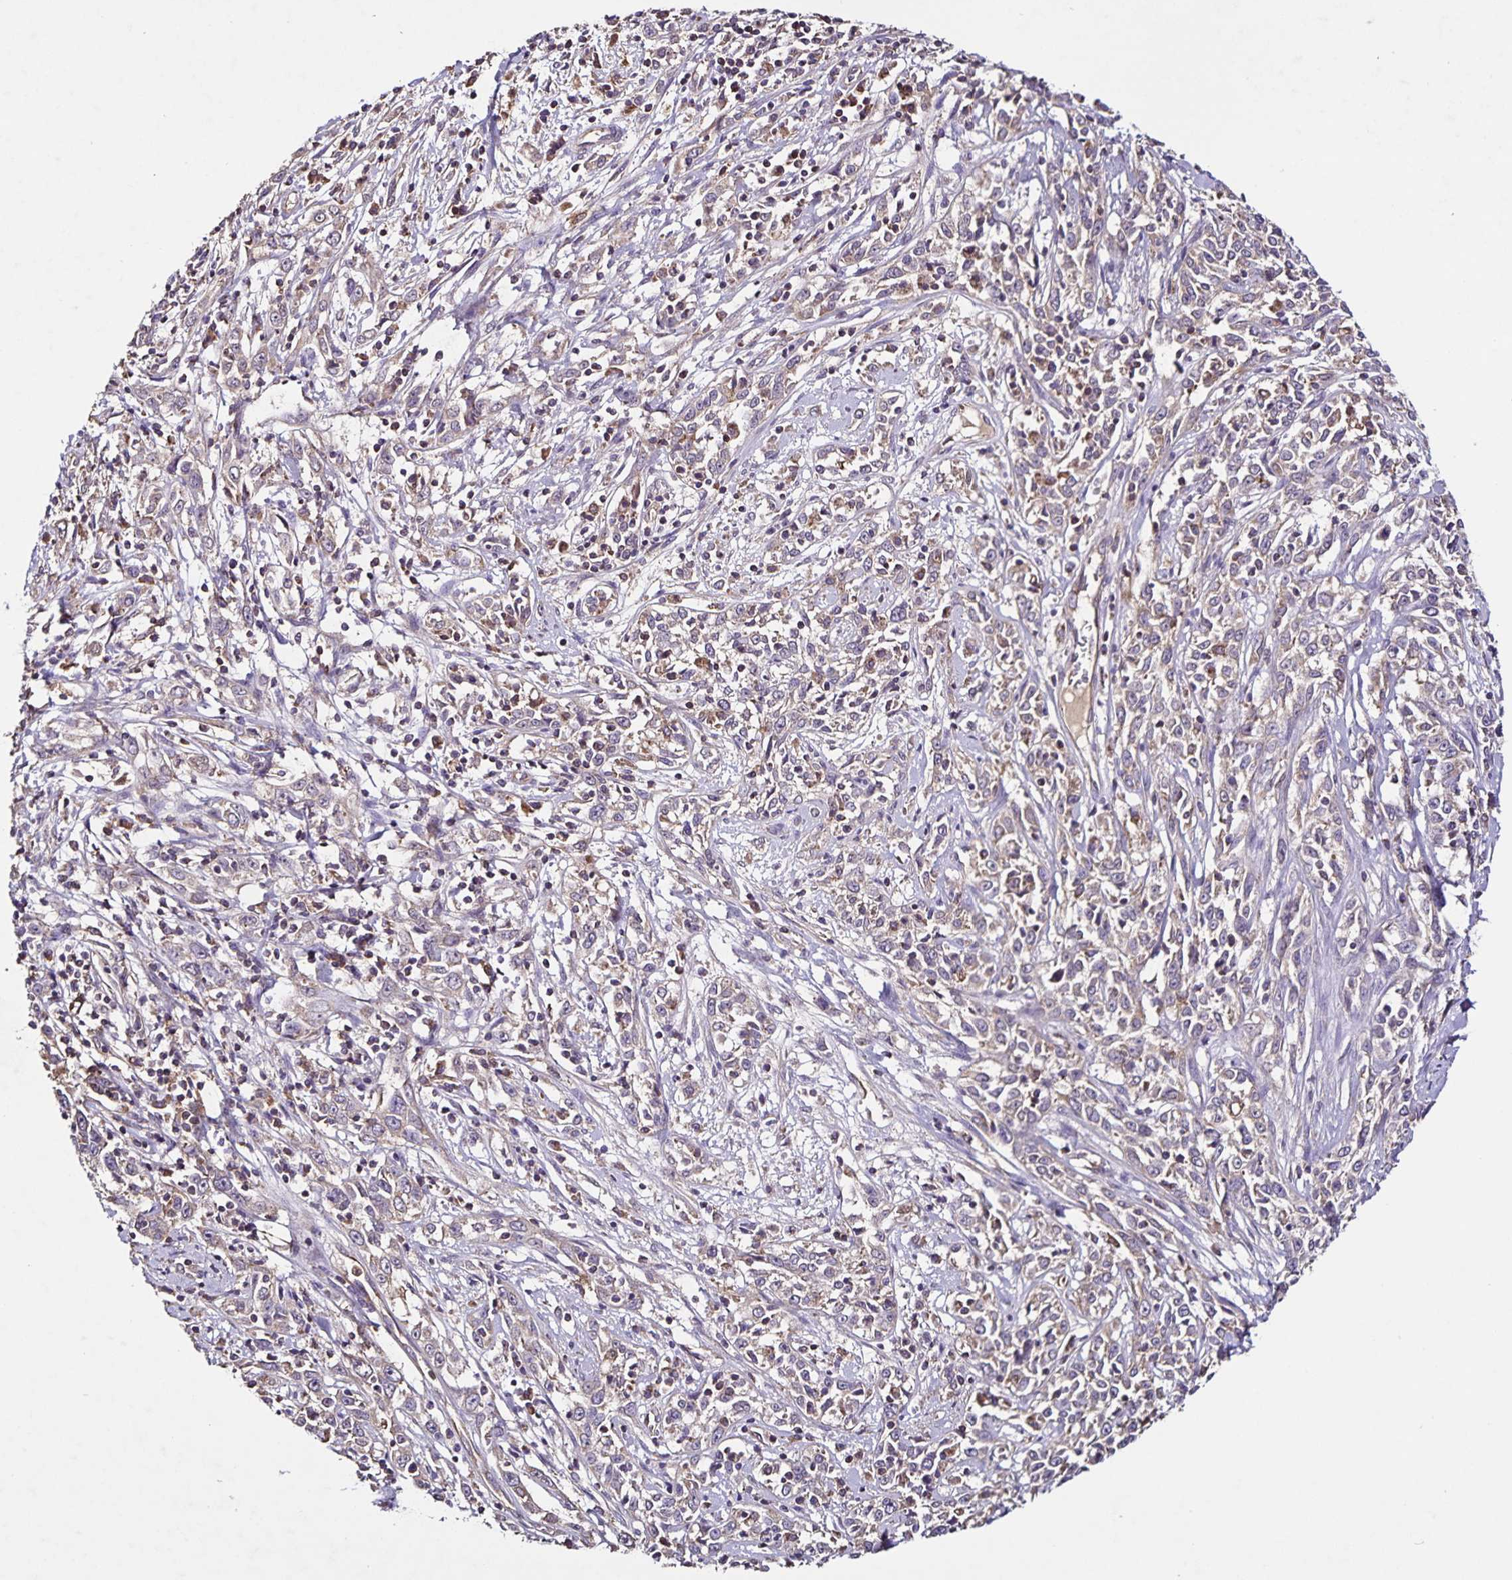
{"staining": {"intensity": "negative", "quantity": "none", "location": "none"}, "tissue": "cervical cancer", "cell_type": "Tumor cells", "image_type": "cancer", "snomed": [{"axis": "morphology", "description": "Adenocarcinoma, NOS"}, {"axis": "topography", "description": "Cervix"}], "caption": "IHC photomicrograph of adenocarcinoma (cervical) stained for a protein (brown), which shows no expression in tumor cells.", "gene": "MAN1A1", "patient": {"sex": "female", "age": 40}}